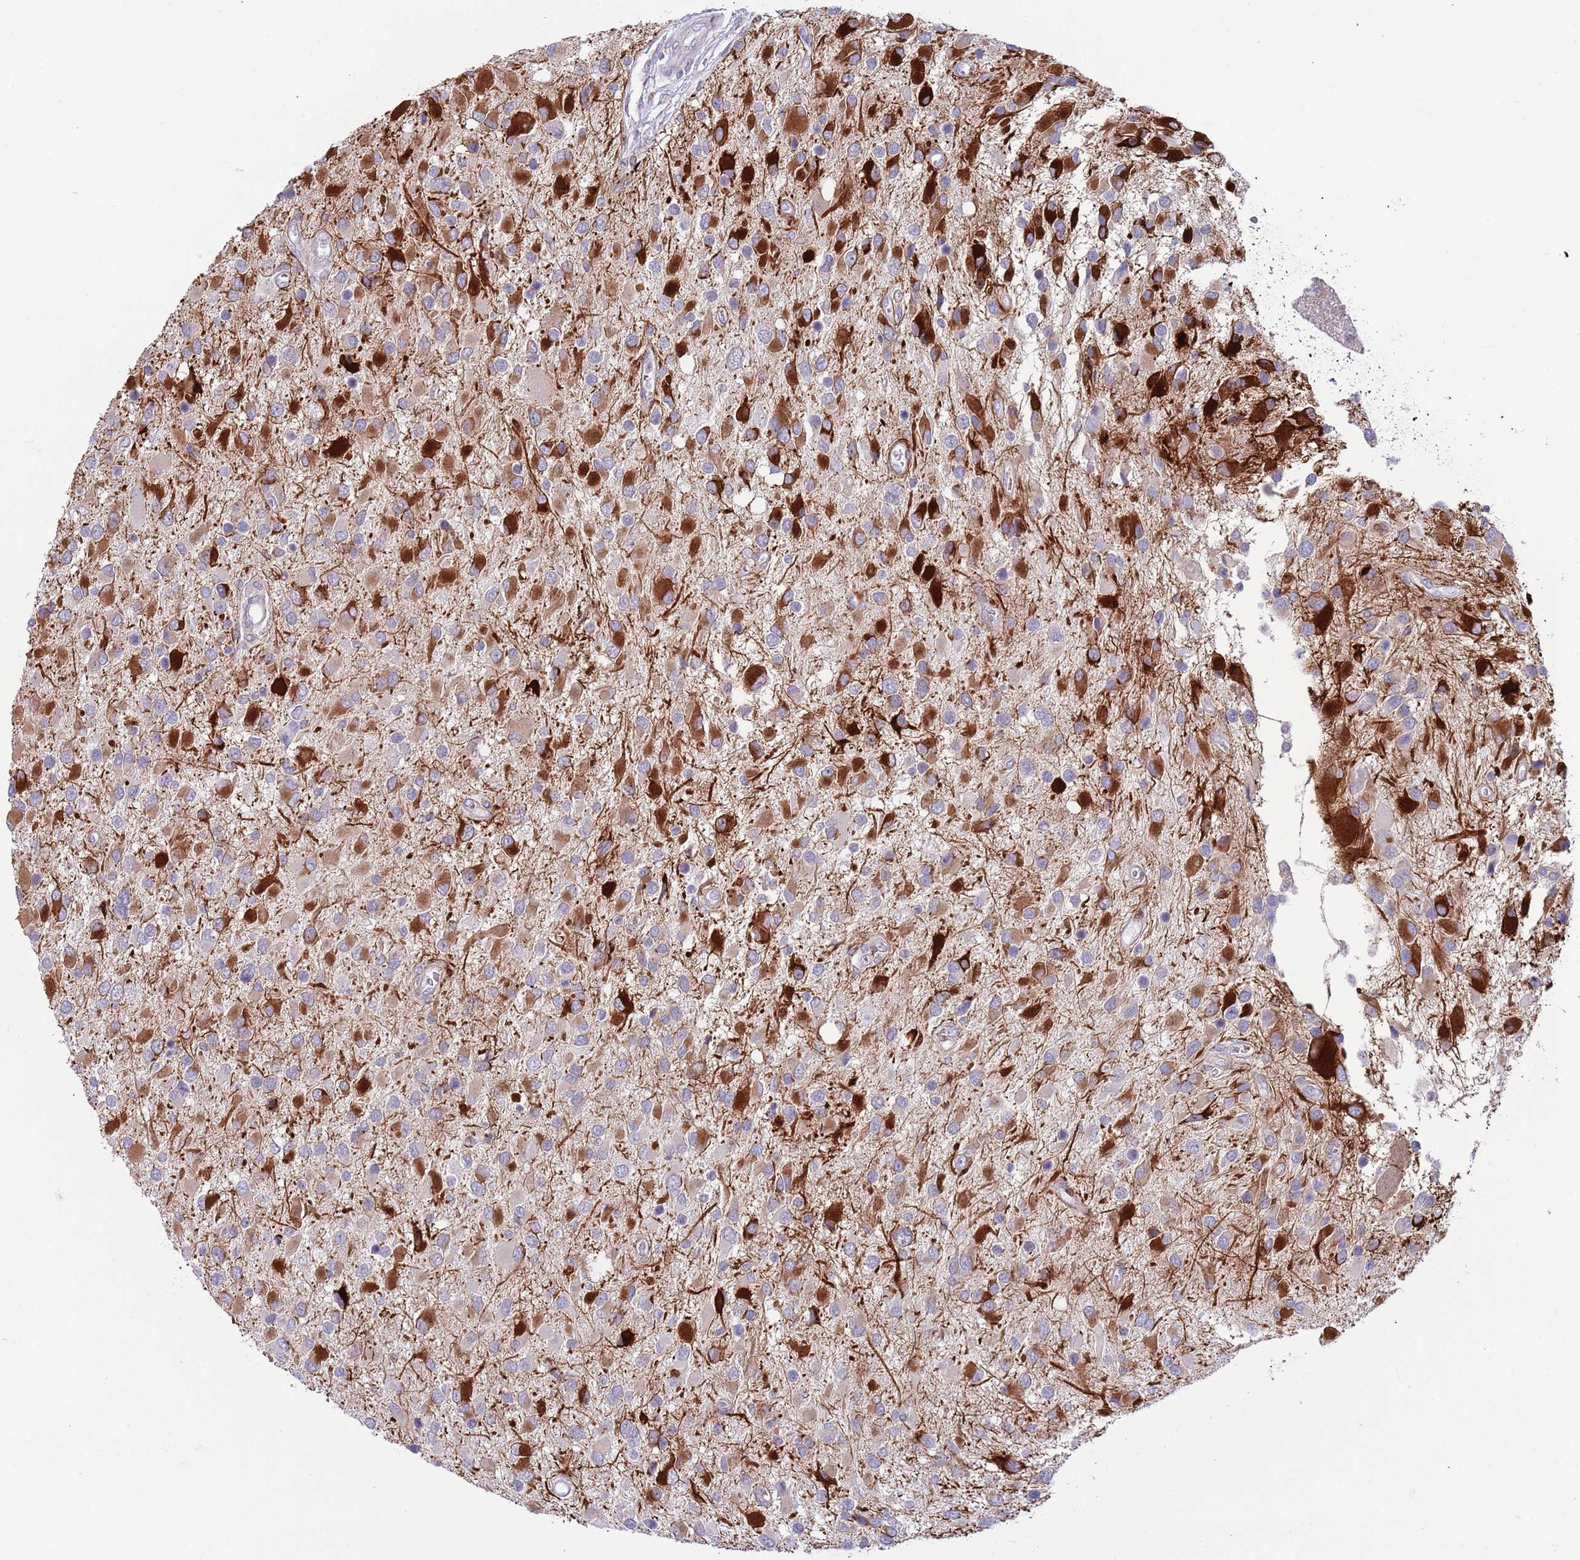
{"staining": {"intensity": "strong", "quantity": "<25%", "location": "cytoplasmic/membranous"}, "tissue": "glioma", "cell_type": "Tumor cells", "image_type": "cancer", "snomed": [{"axis": "morphology", "description": "Glioma, malignant, High grade"}, {"axis": "topography", "description": "Brain"}], "caption": "Strong cytoplasmic/membranous protein positivity is present in approximately <25% of tumor cells in malignant glioma (high-grade).", "gene": "ANO8", "patient": {"sex": "male", "age": 53}}